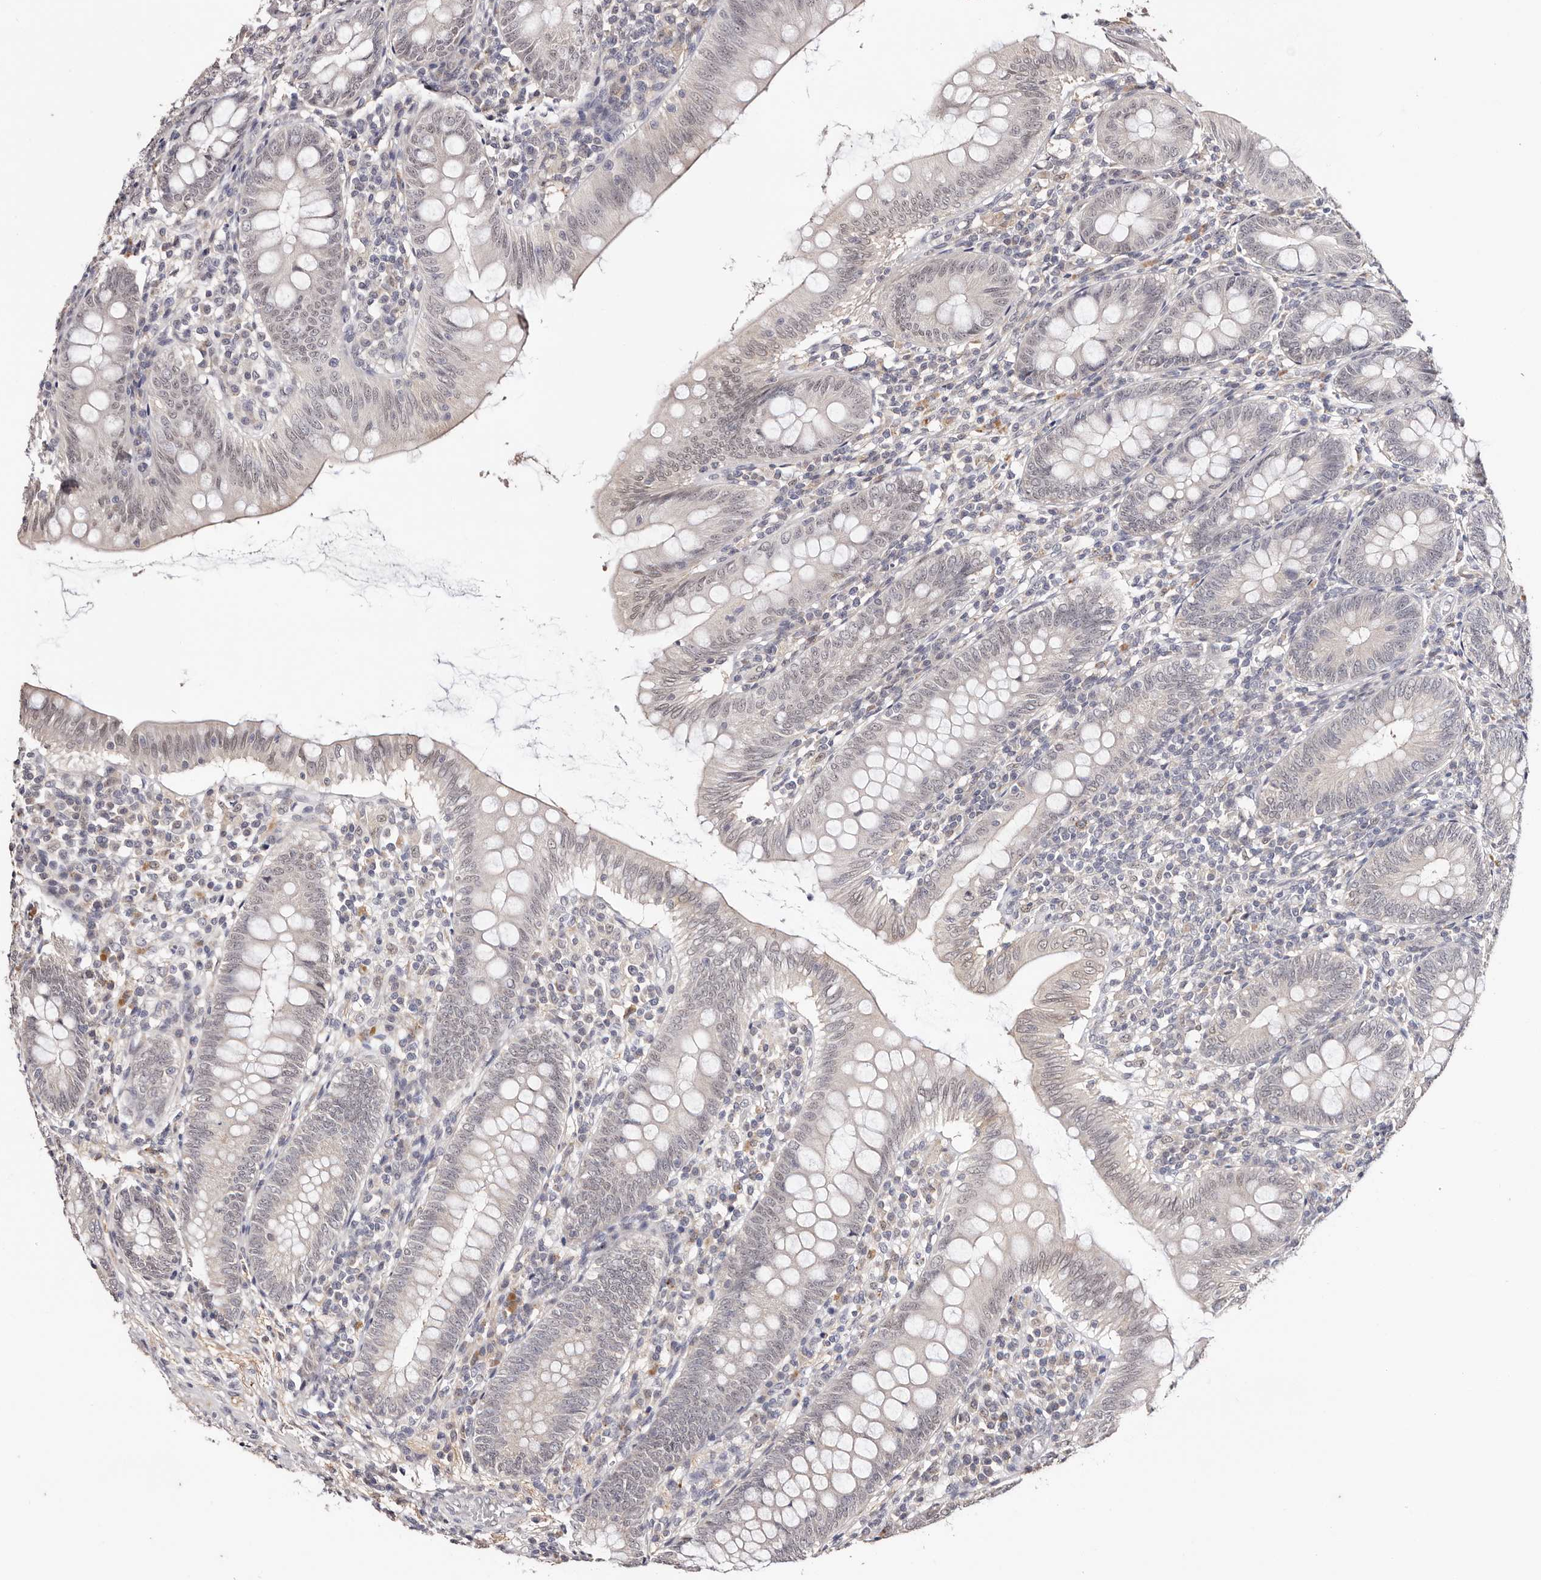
{"staining": {"intensity": "moderate", "quantity": "<25%", "location": "nuclear"}, "tissue": "appendix", "cell_type": "Glandular cells", "image_type": "normal", "snomed": [{"axis": "morphology", "description": "Normal tissue, NOS"}, {"axis": "topography", "description": "Appendix"}], "caption": "Human appendix stained with a brown dye exhibits moderate nuclear positive expression in approximately <25% of glandular cells.", "gene": "TYW3", "patient": {"sex": "male", "age": 14}}